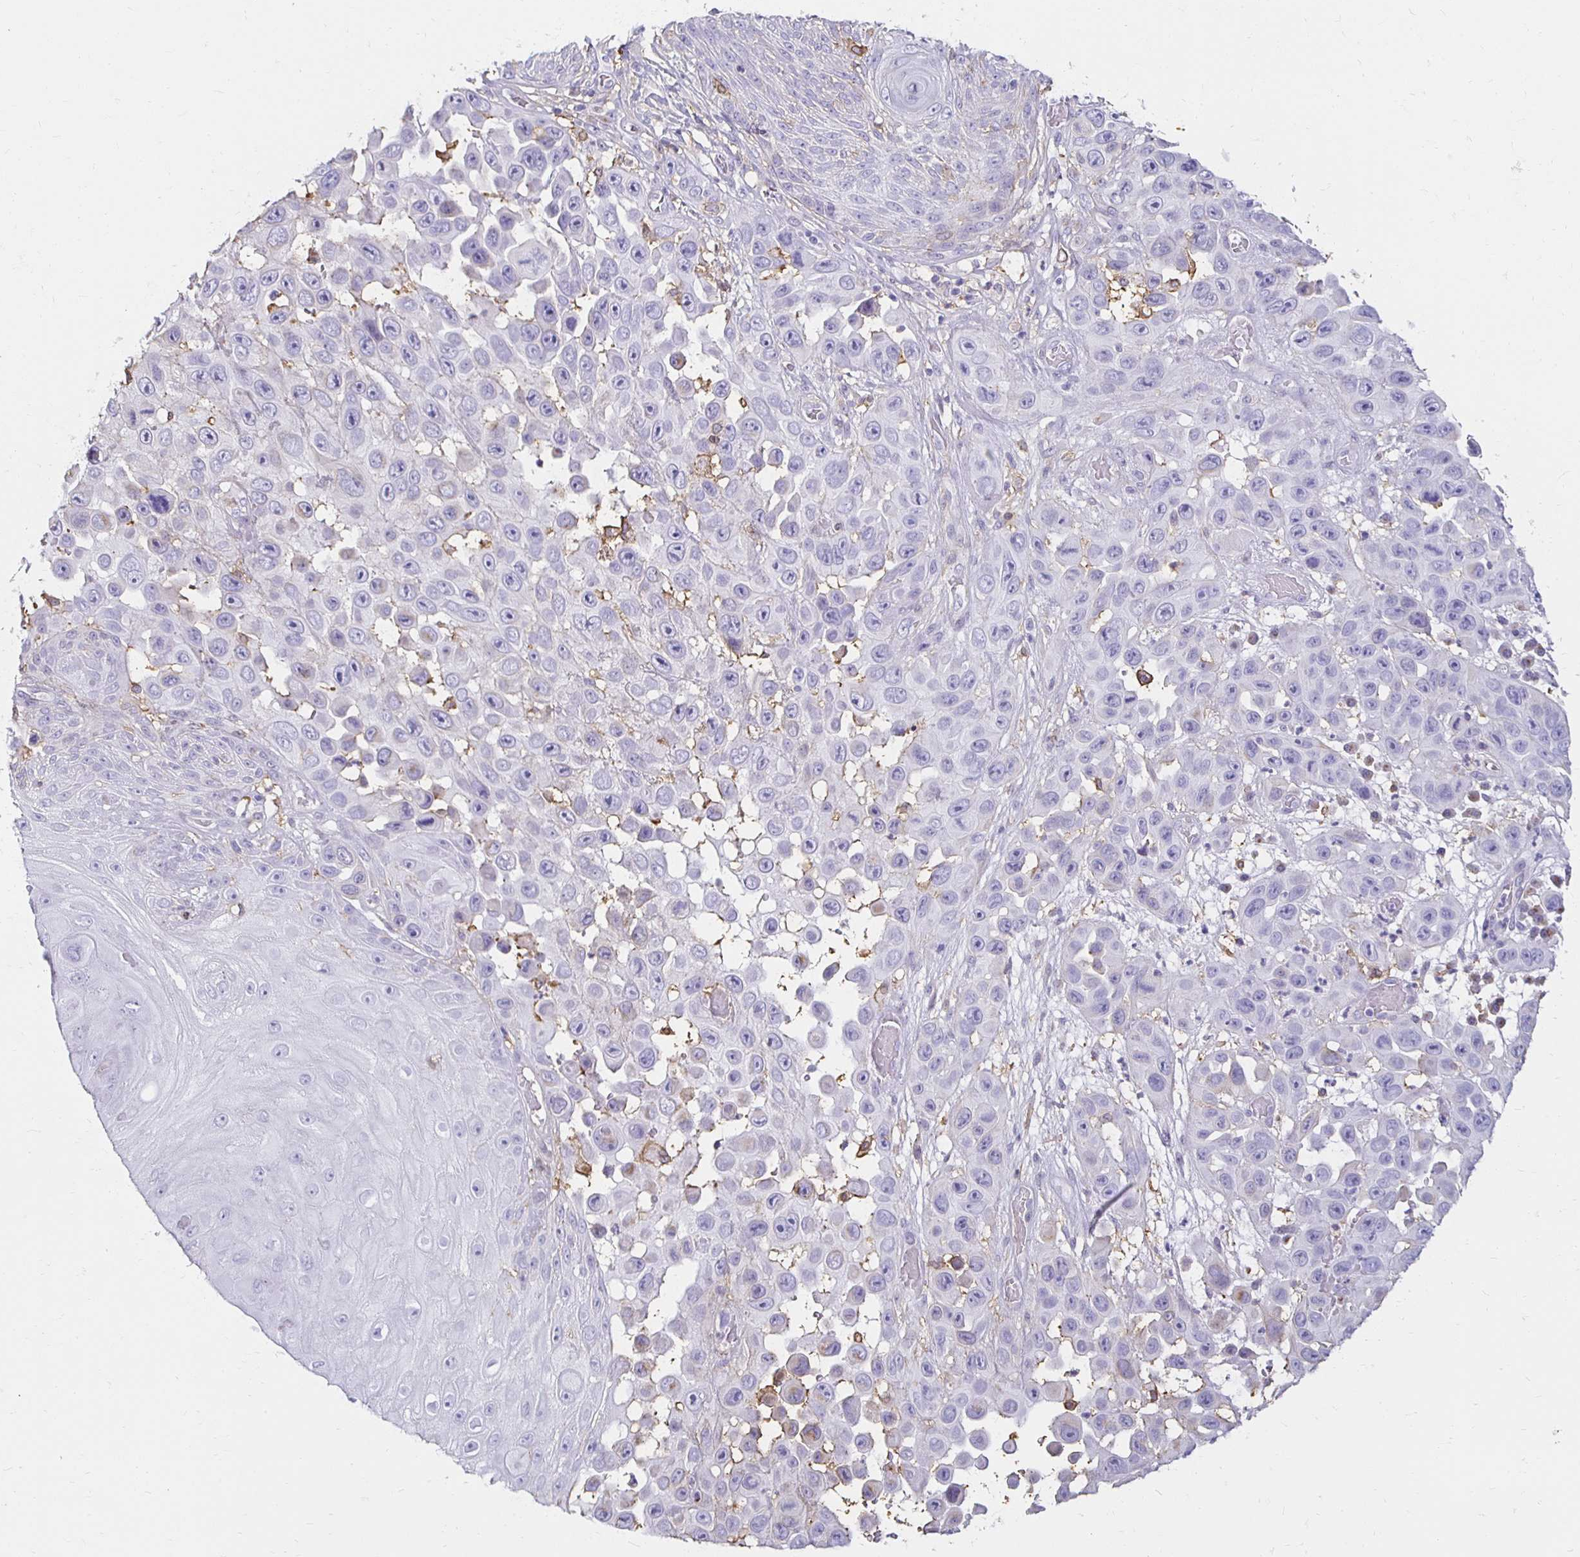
{"staining": {"intensity": "negative", "quantity": "none", "location": "none"}, "tissue": "skin cancer", "cell_type": "Tumor cells", "image_type": "cancer", "snomed": [{"axis": "morphology", "description": "Squamous cell carcinoma, NOS"}, {"axis": "topography", "description": "Skin"}], "caption": "High power microscopy photomicrograph of an immunohistochemistry (IHC) photomicrograph of squamous cell carcinoma (skin), revealing no significant expression in tumor cells.", "gene": "TAS1R3", "patient": {"sex": "male", "age": 81}}